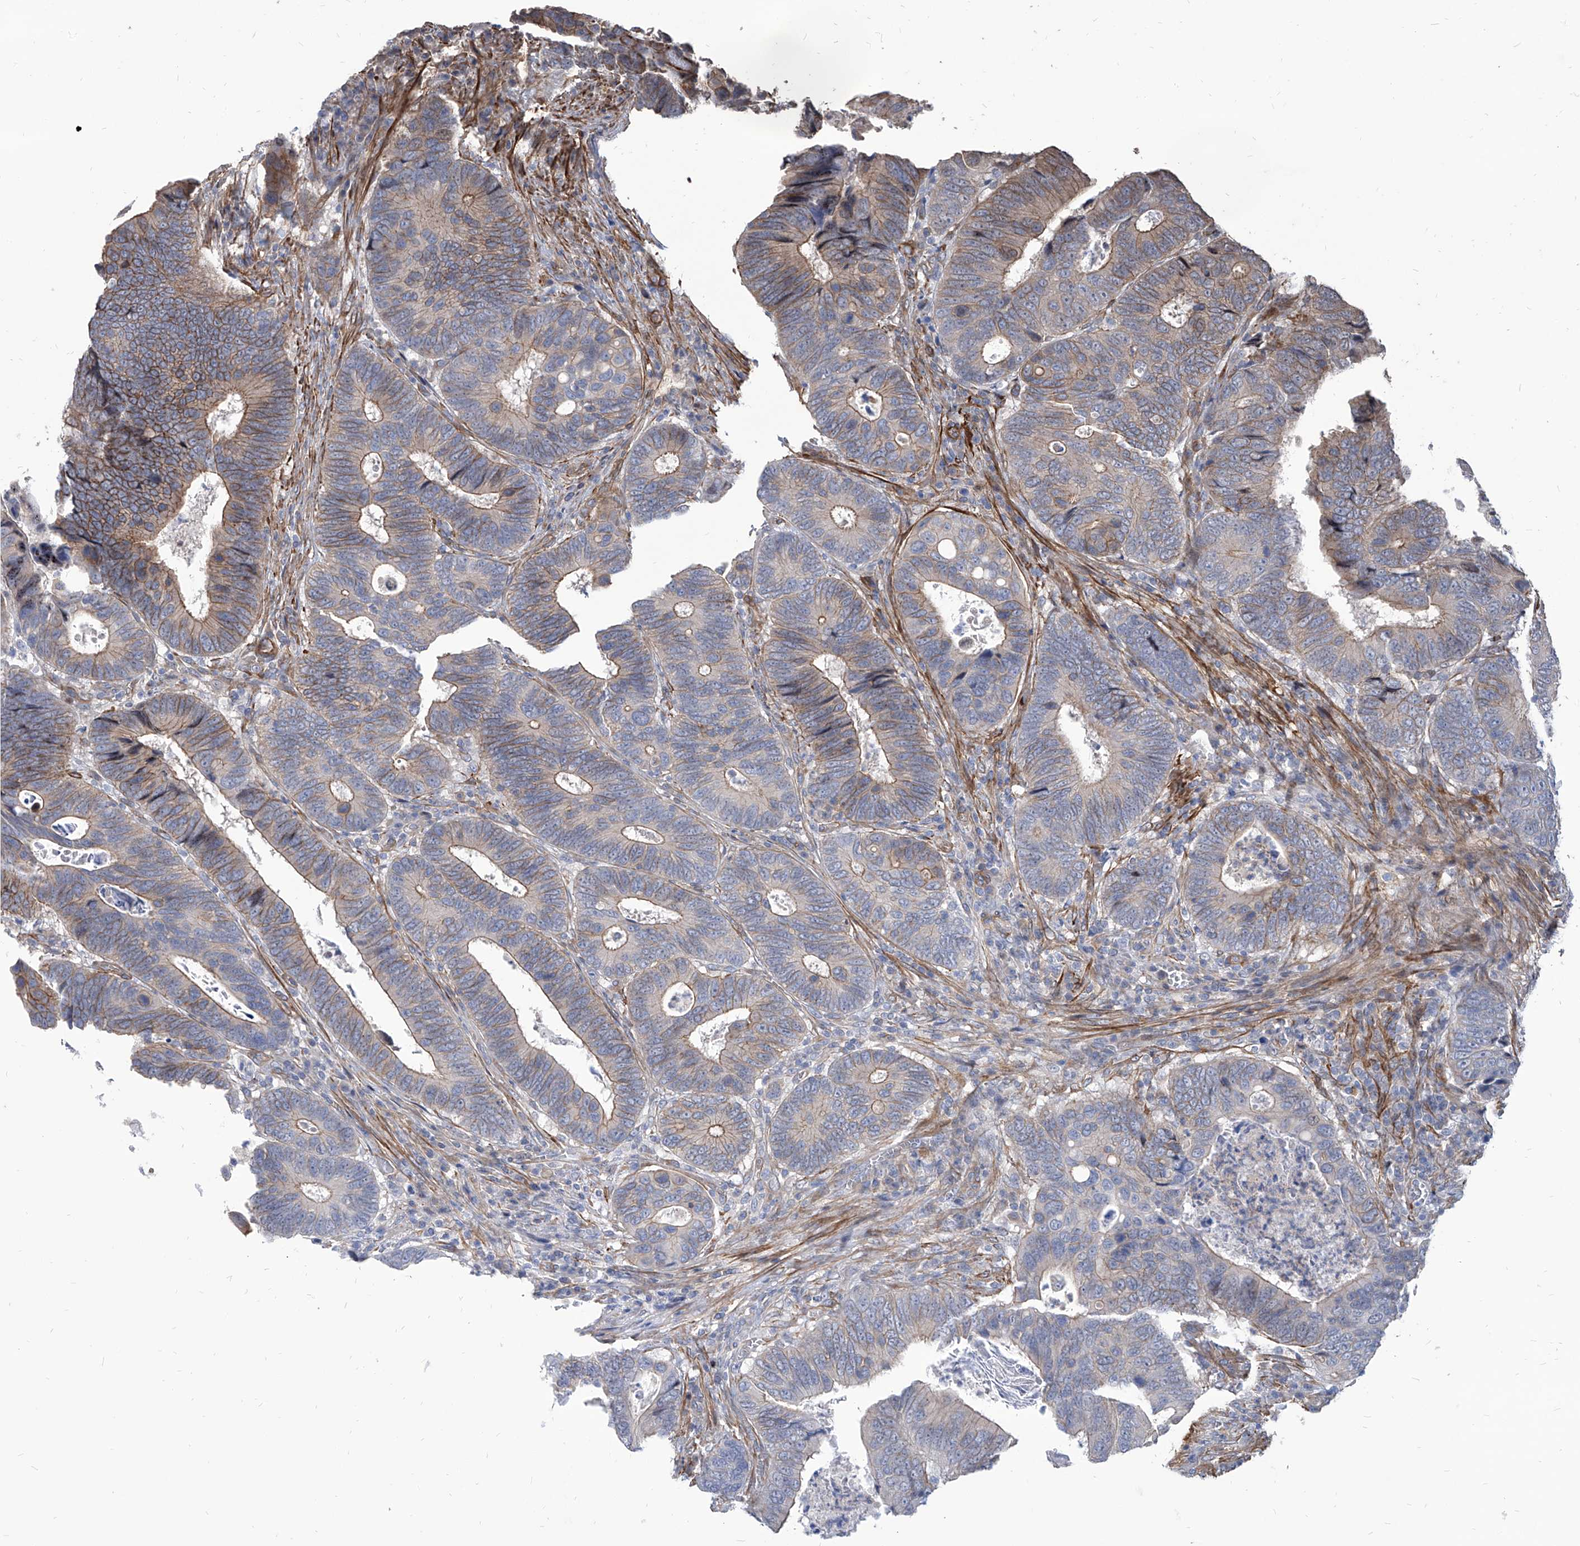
{"staining": {"intensity": "moderate", "quantity": "25%-75%", "location": "cytoplasmic/membranous"}, "tissue": "colorectal cancer", "cell_type": "Tumor cells", "image_type": "cancer", "snomed": [{"axis": "morphology", "description": "Adenocarcinoma, NOS"}, {"axis": "topography", "description": "Colon"}], "caption": "A micrograph of human colorectal cancer stained for a protein exhibits moderate cytoplasmic/membranous brown staining in tumor cells. The protein is shown in brown color, while the nuclei are stained blue.", "gene": "FAM83B", "patient": {"sex": "male", "age": 72}}